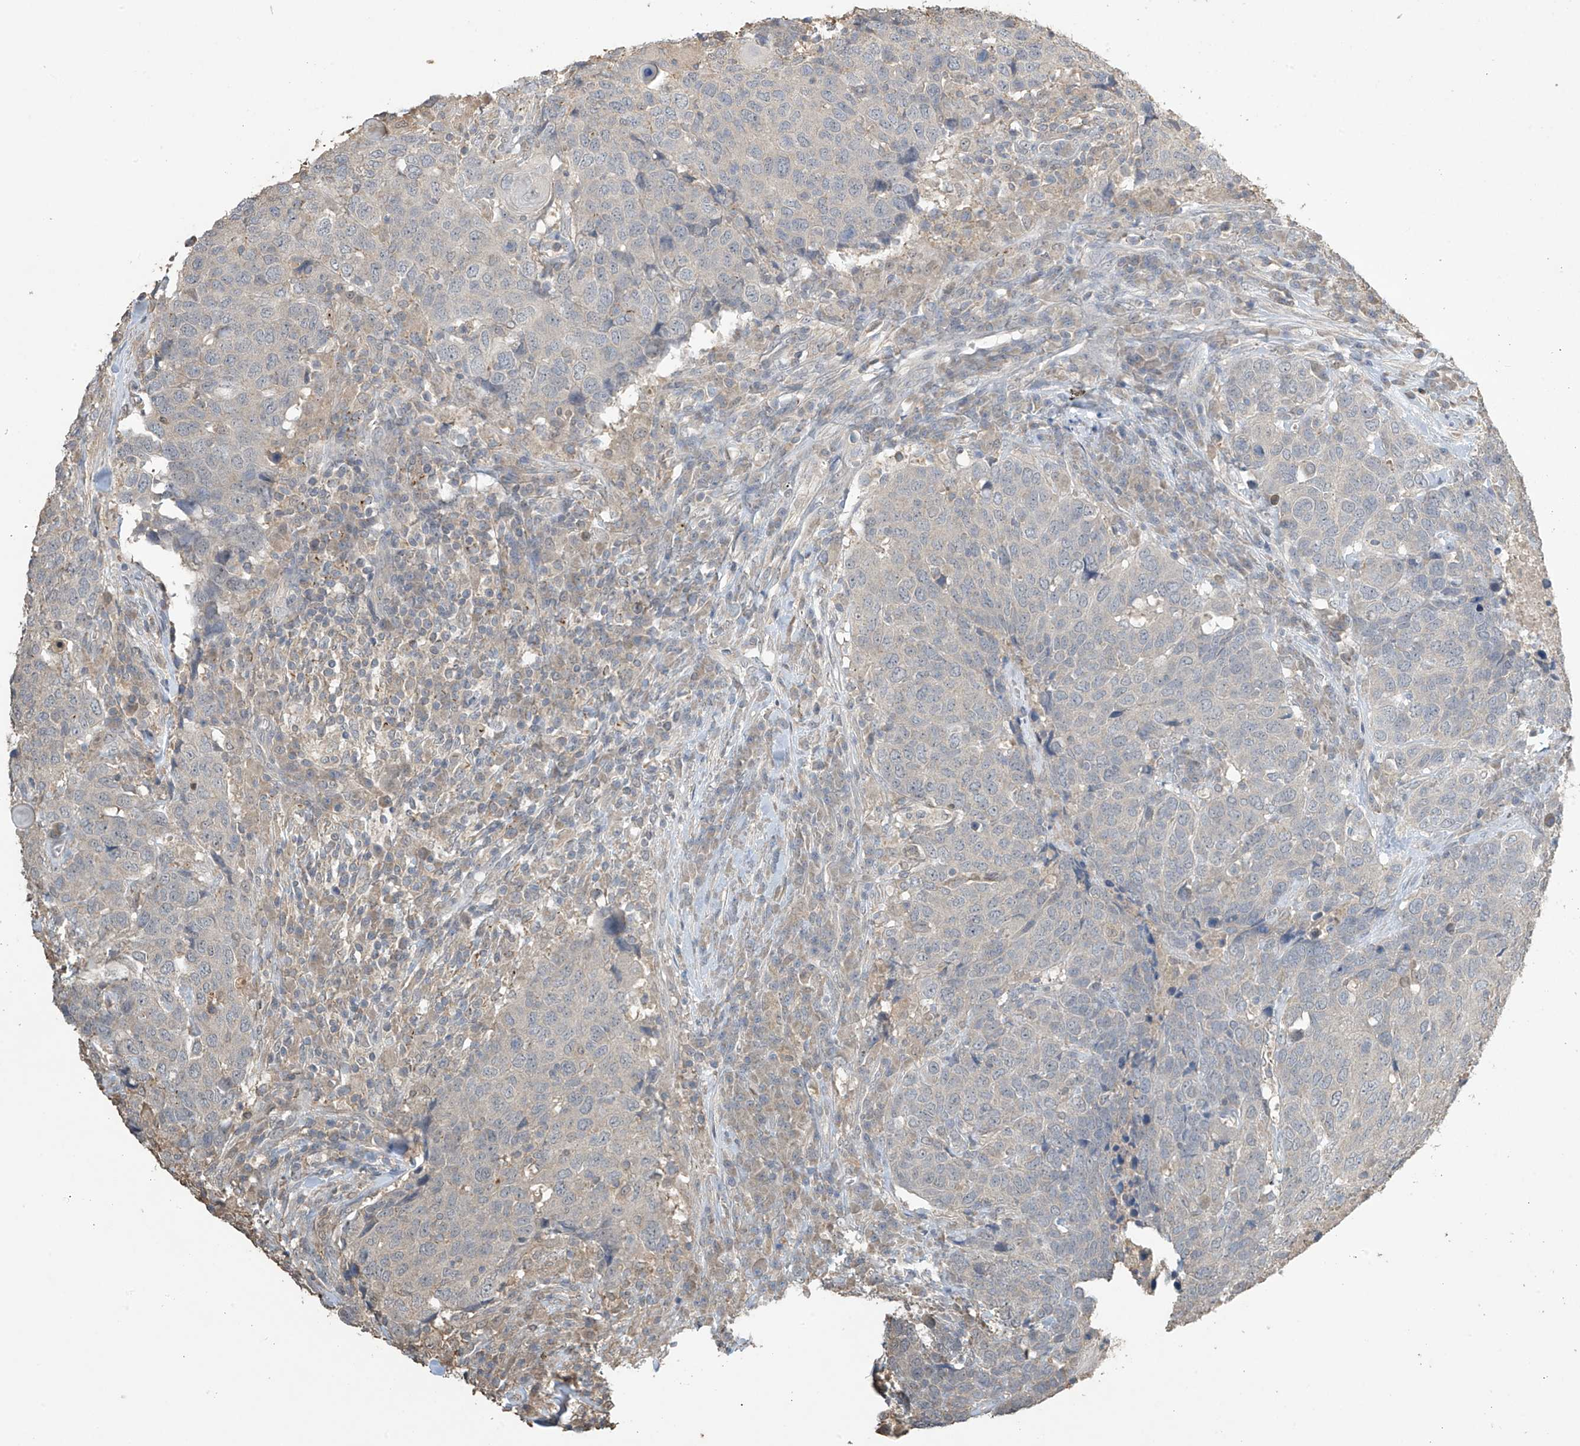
{"staining": {"intensity": "negative", "quantity": "none", "location": "none"}, "tissue": "head and neck cancer", "cell_type": "Tumor cells", "image_type": "cancer", "snomed": [{"axis": "morphology", "description": "Squamous cell carcinoma, NOS"}, {"axis": "topography", "description": "Head-Neck"}], "caption": "Squamous cell carcinoma (head and neck) stained for a protein using immunohistochemistry (IHC) demonstrates no positivity tumor cells.", "gene": "SLFN14", "patient": {"sex": "male", "age": 66}}